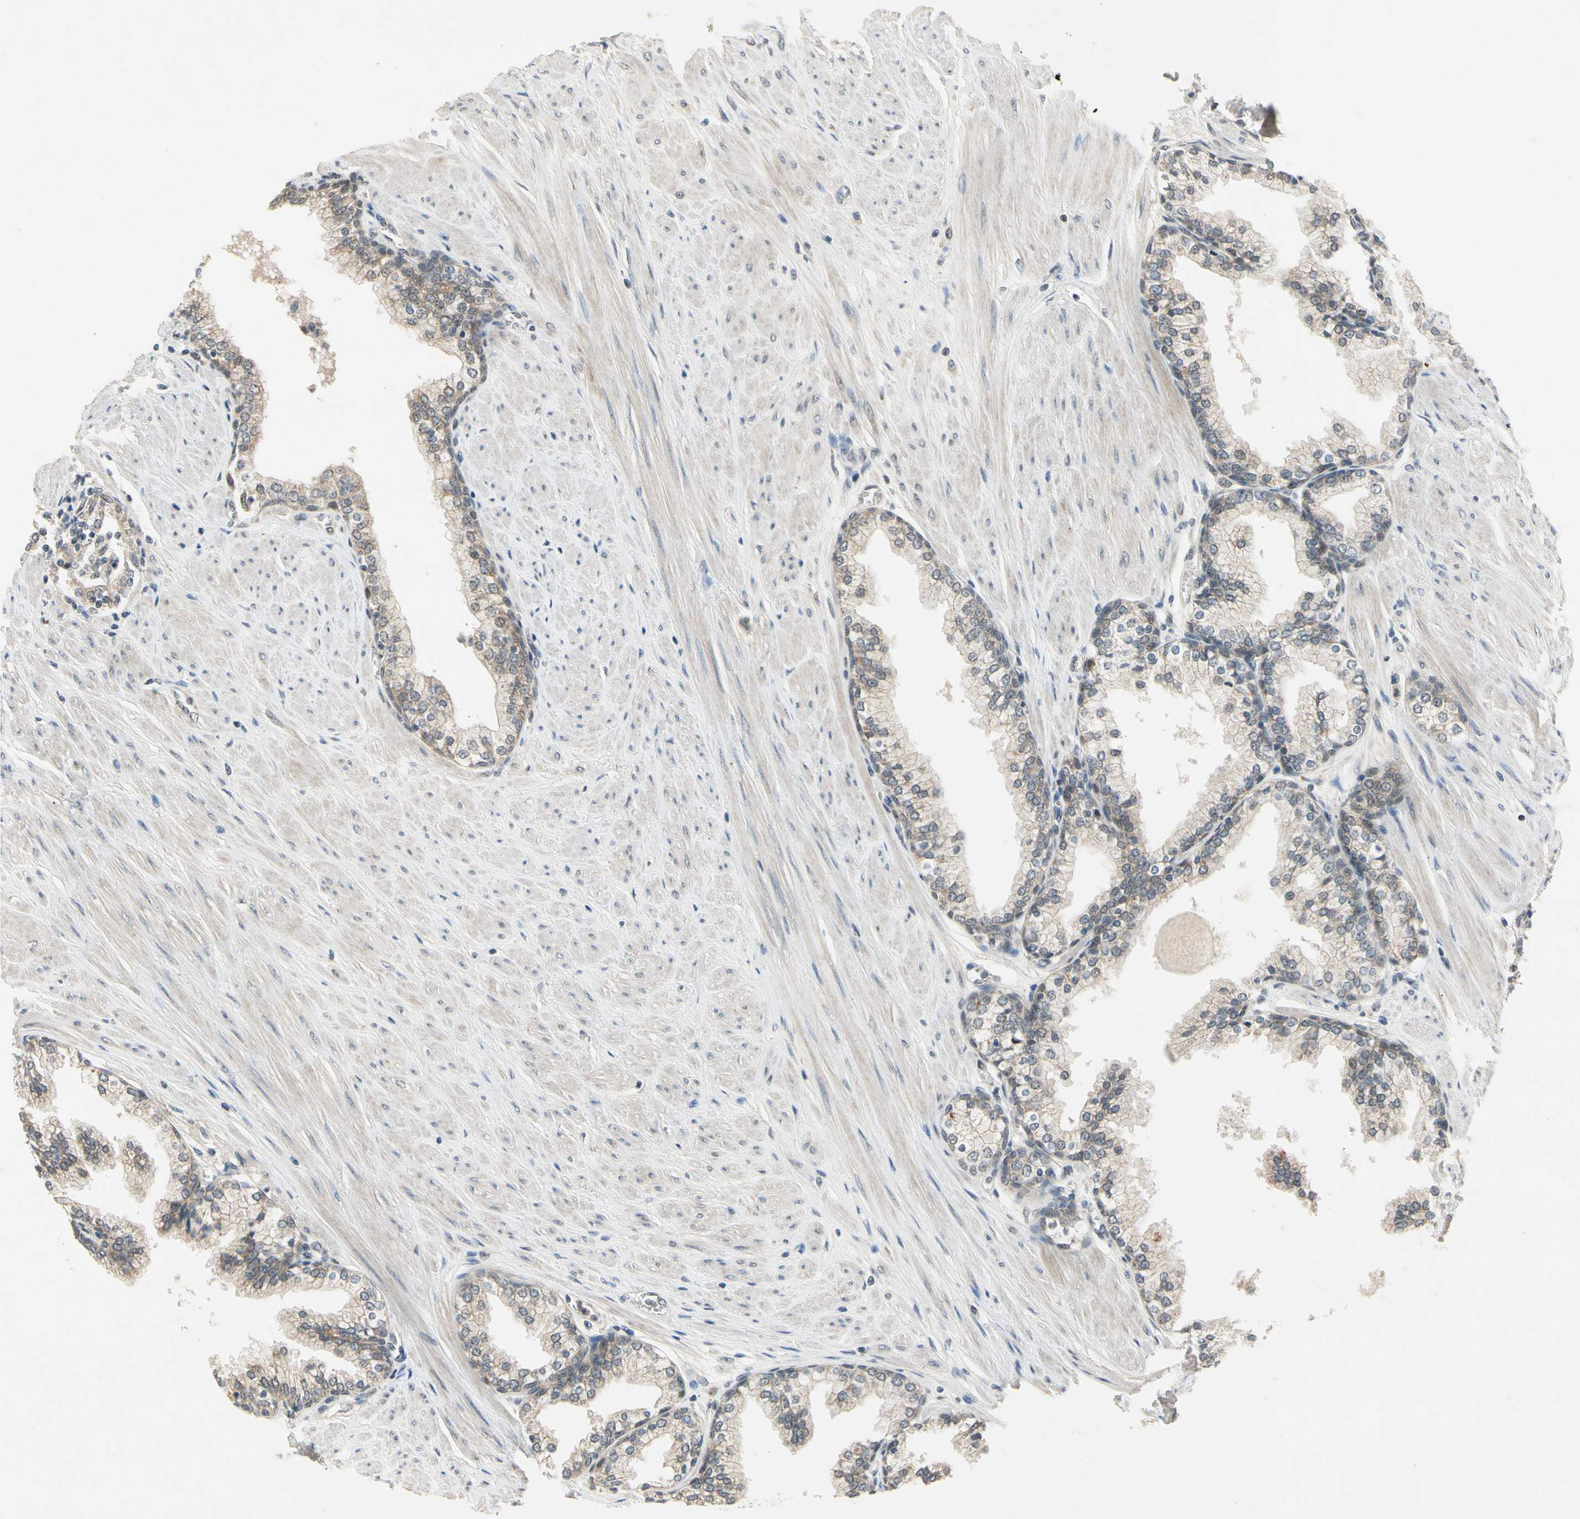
{"staining": {"intensity": "negative", "quantity": "none", "location": "none"}, "tissue": "prostate", "cell_type": "Glandular cells", "image_type": "normal", "snomed": [{"axis": "morphology", "description": "Normal tissue, NOS"}, {"axis": "topography", "description": "Prostate"}], "caption": "High power microscopy photomicrograph of an immunohistochemistry image of unremarkable prostate, revealing no significant staining in glandular cells. (DAB (3,3'-diaminobenzidine) IHC, high magnification).", "gene": "RIOX2", "patient": {"sex": "male", "age": 51}}